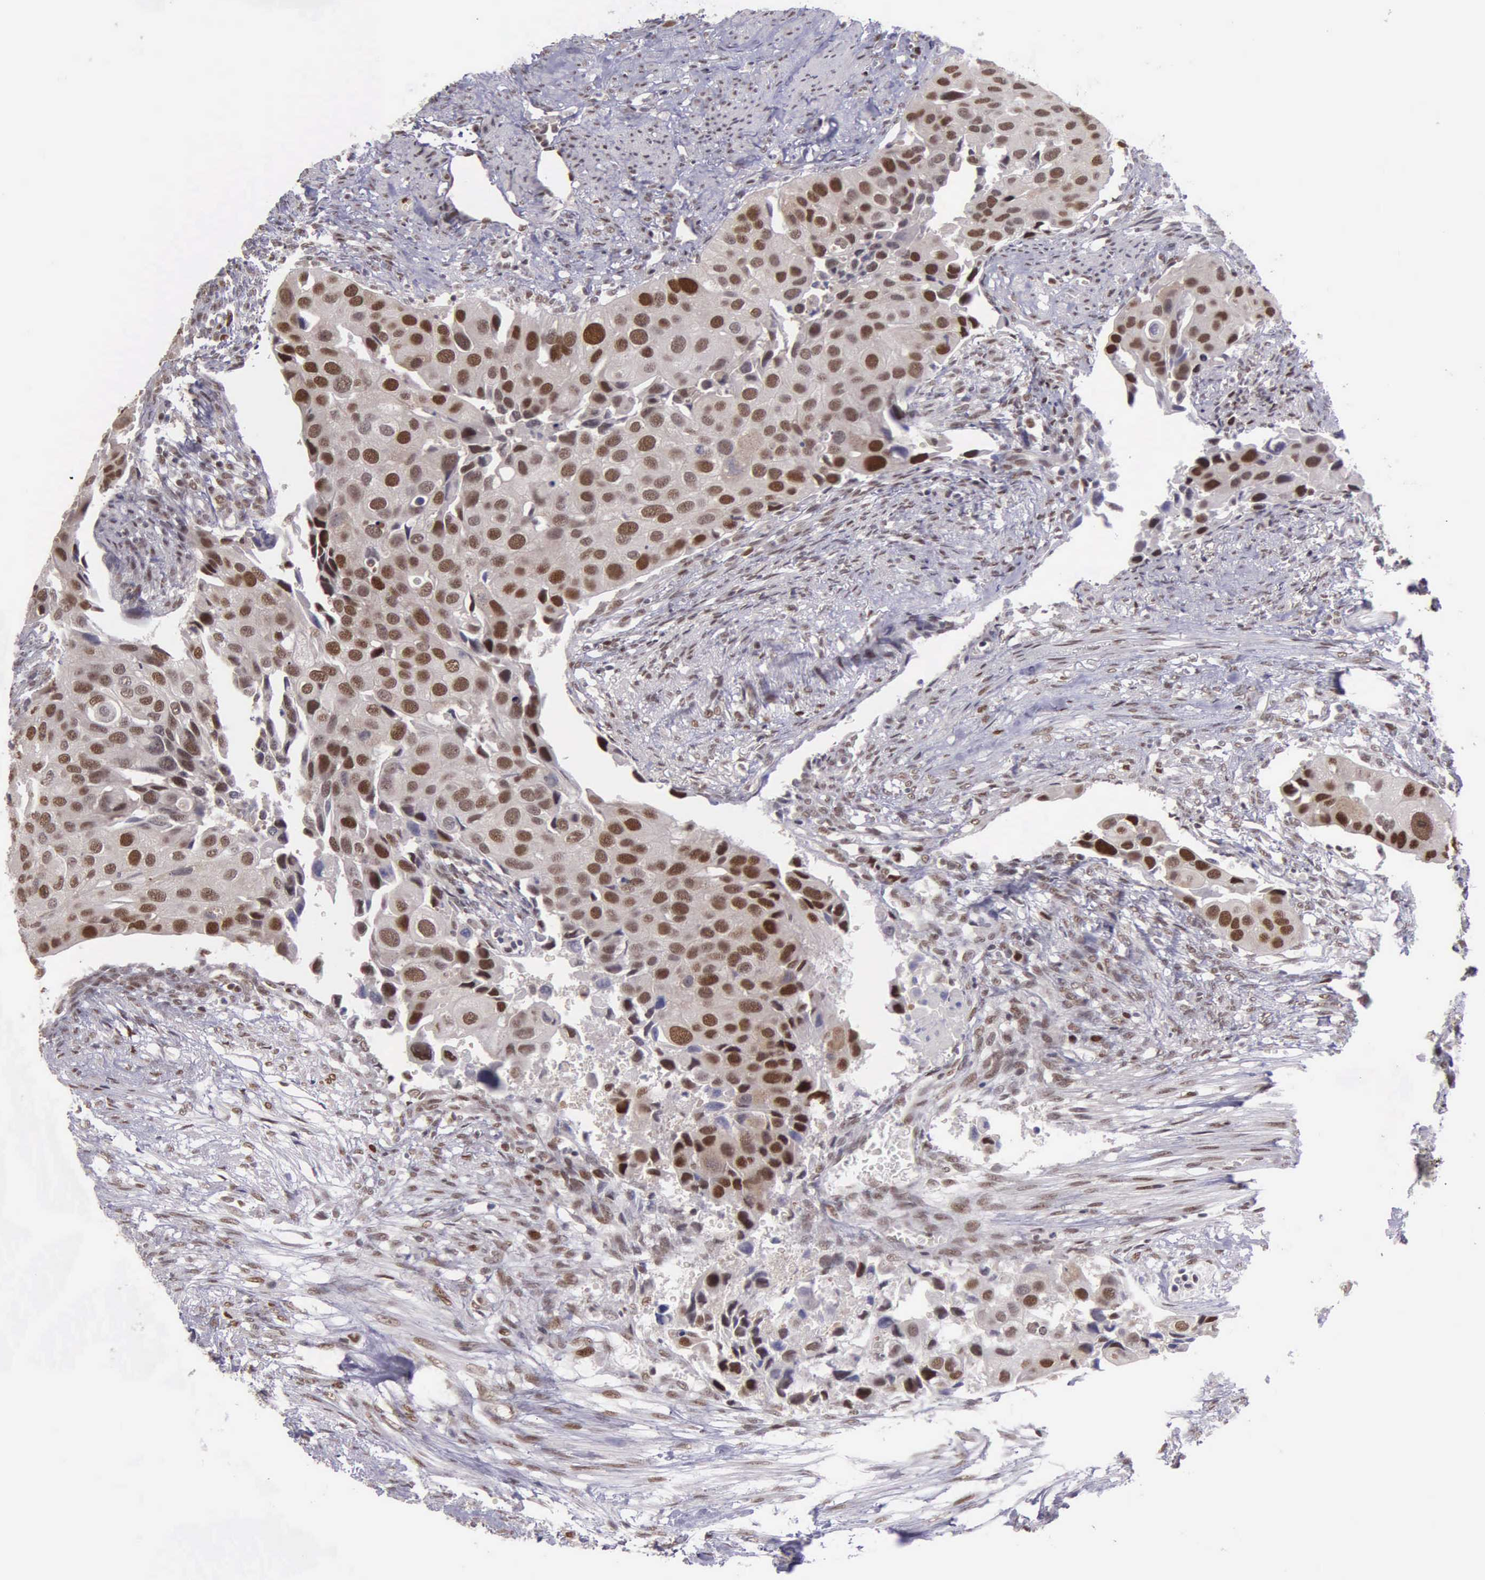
{"staining": {"intensity": "moderate", "quantity": ">75%", "location": "cytoplasmic/membranous,nuclear"}, "tissue": "urothelial cancer", "cell_type": "Tumor cells", "image_type": "cancer", "snomed": [{"axis": "morphology", "description": "Urothelial carcinoma, High grade"}, {"axis": "topography", "description": "Urinary bladder"}], "caption": "Immunohistochemistry (IHC) of human urothelial cancer shows medium levels of moderate cytoplasmic/membranous and nuclear expression in approximately >75% of tumor cells. (IHC, brightfield microscopy, high magnification).", "gene": "UBR7", "patient": {"sex": "male", "age": 55}}